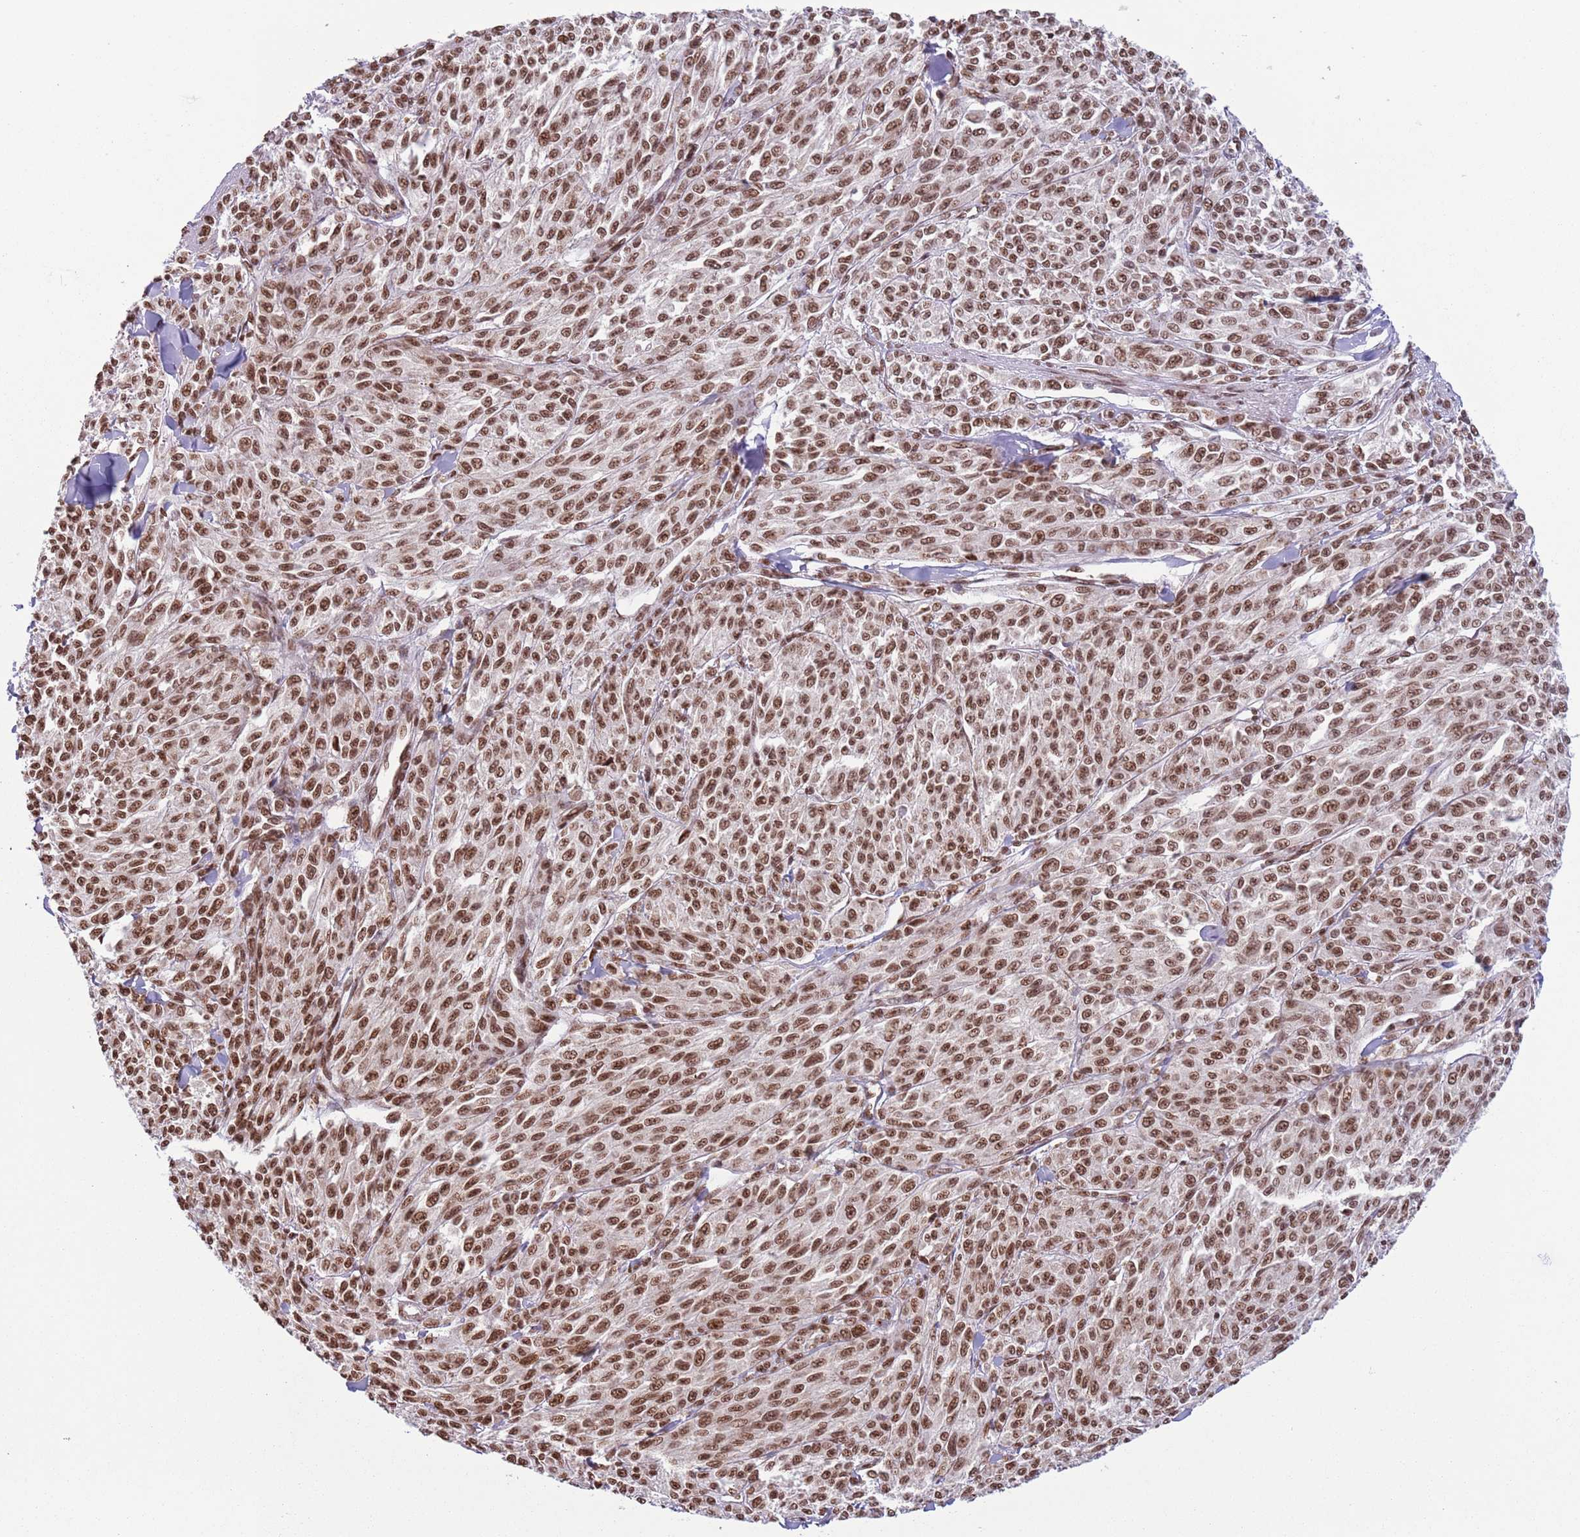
{"staining": {"intensity": "moderate", "quantity": ">75%", "location": "nuclear"}, "tissue": "melanoma", "cell_type": "Tumor cells", "image_type": "cancer", "snomed": [{"axis": "morphology", "description": "Malignant melanoma, NOS"}, {"axis": "topography", "description": "Skin"}], "caption": "A brown stain shows moderate nuclear staining of a protein in melanoma tumor cells.", "gene": "SIPA1L3", "patient": {"sex": "female", "age": 52}}